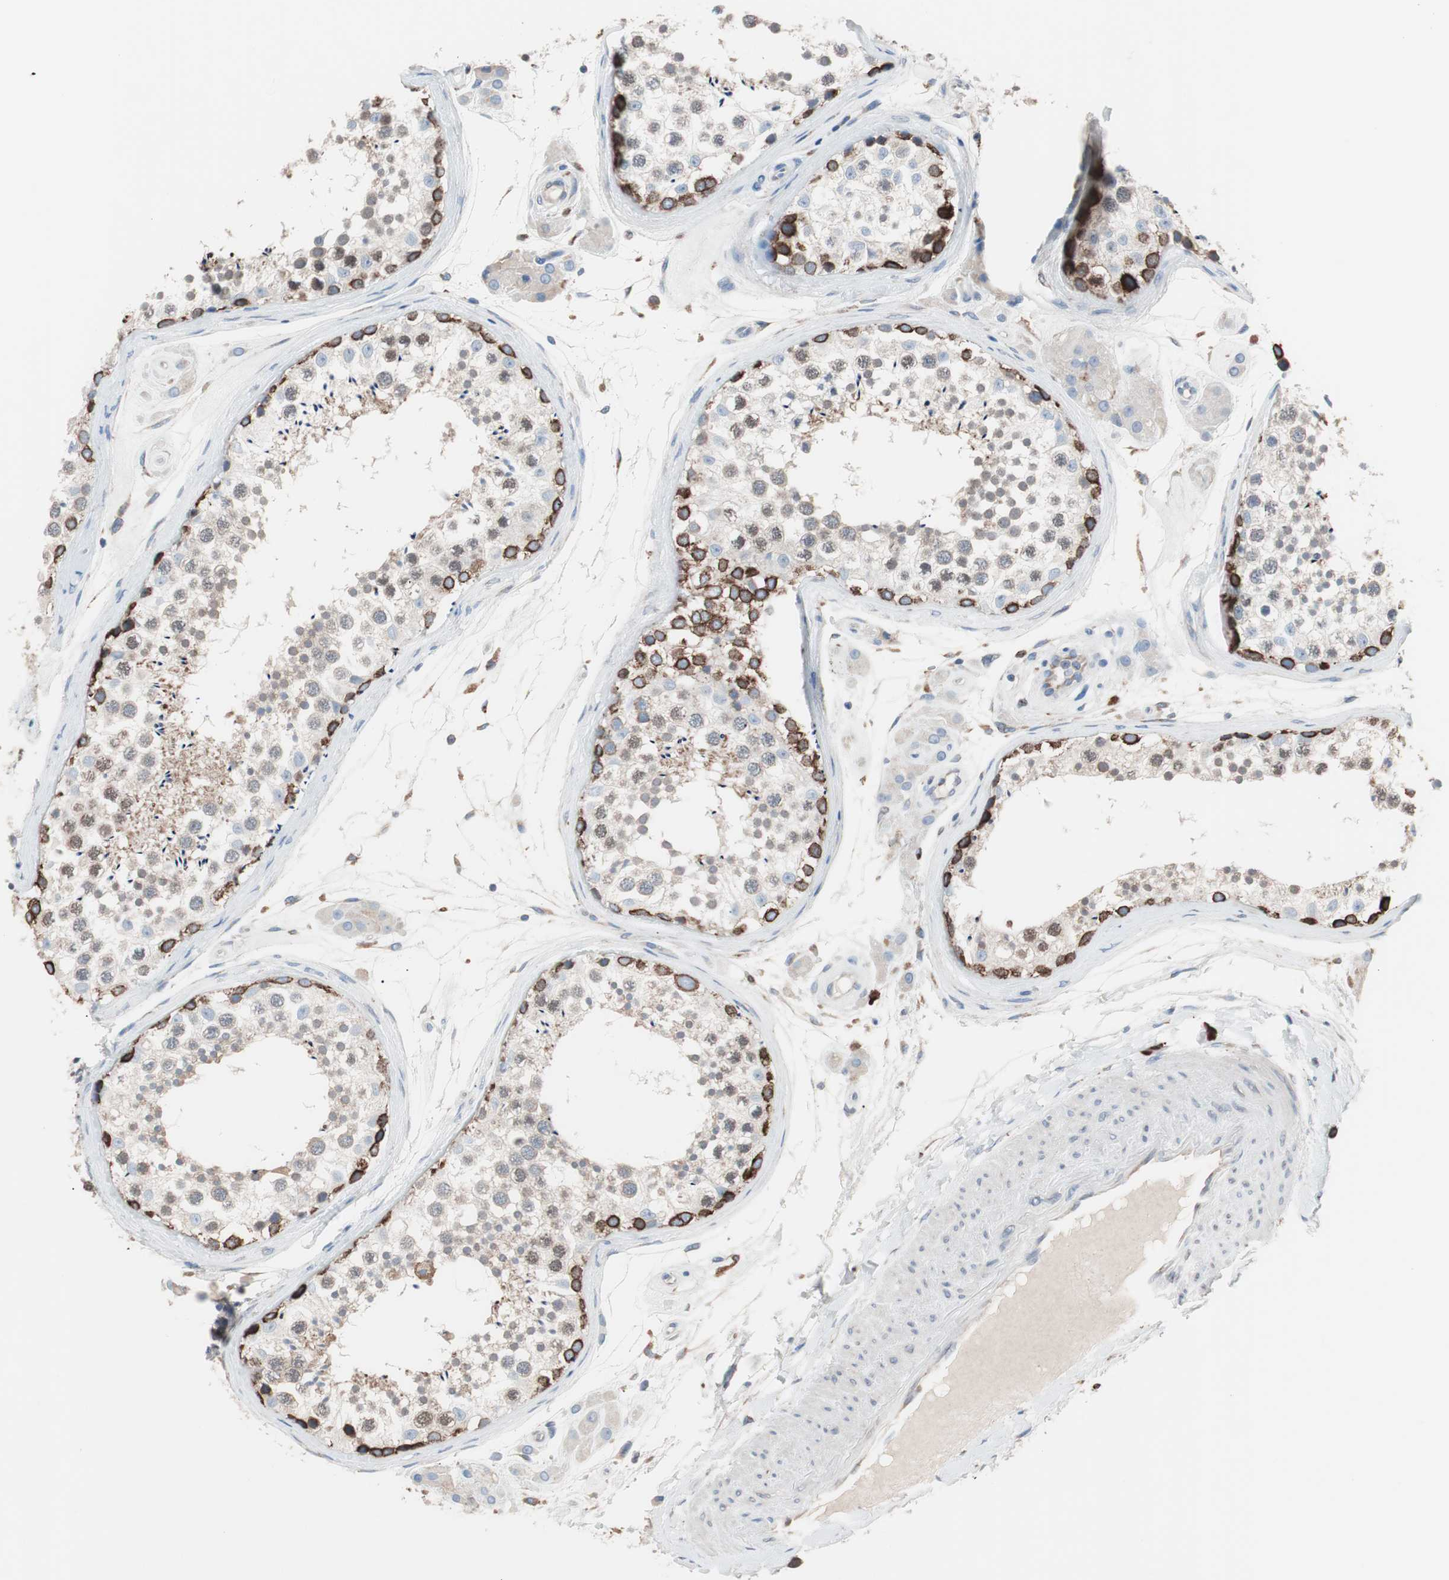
{"staining": {"intensity": "strong", "quantity": "<25%", "location": "cytoplasmic/membranous"}, "tissue": "testis", "cell_type": "Cells in seminiferous ducts", "image_type": "normal", "snomed": [{"axis": "morphology", "description": "Normal tissue, NOS"}, {"axis": "topography", "description": "Testis"}], "caption": "Cells in seminiferous ducts display medium levels of strong cytoplasmic/membranous expression in approximately <25% of cells in normal testis.", "gene": "SLC27A4", "patient": {"sex": "male", "age": 46}}